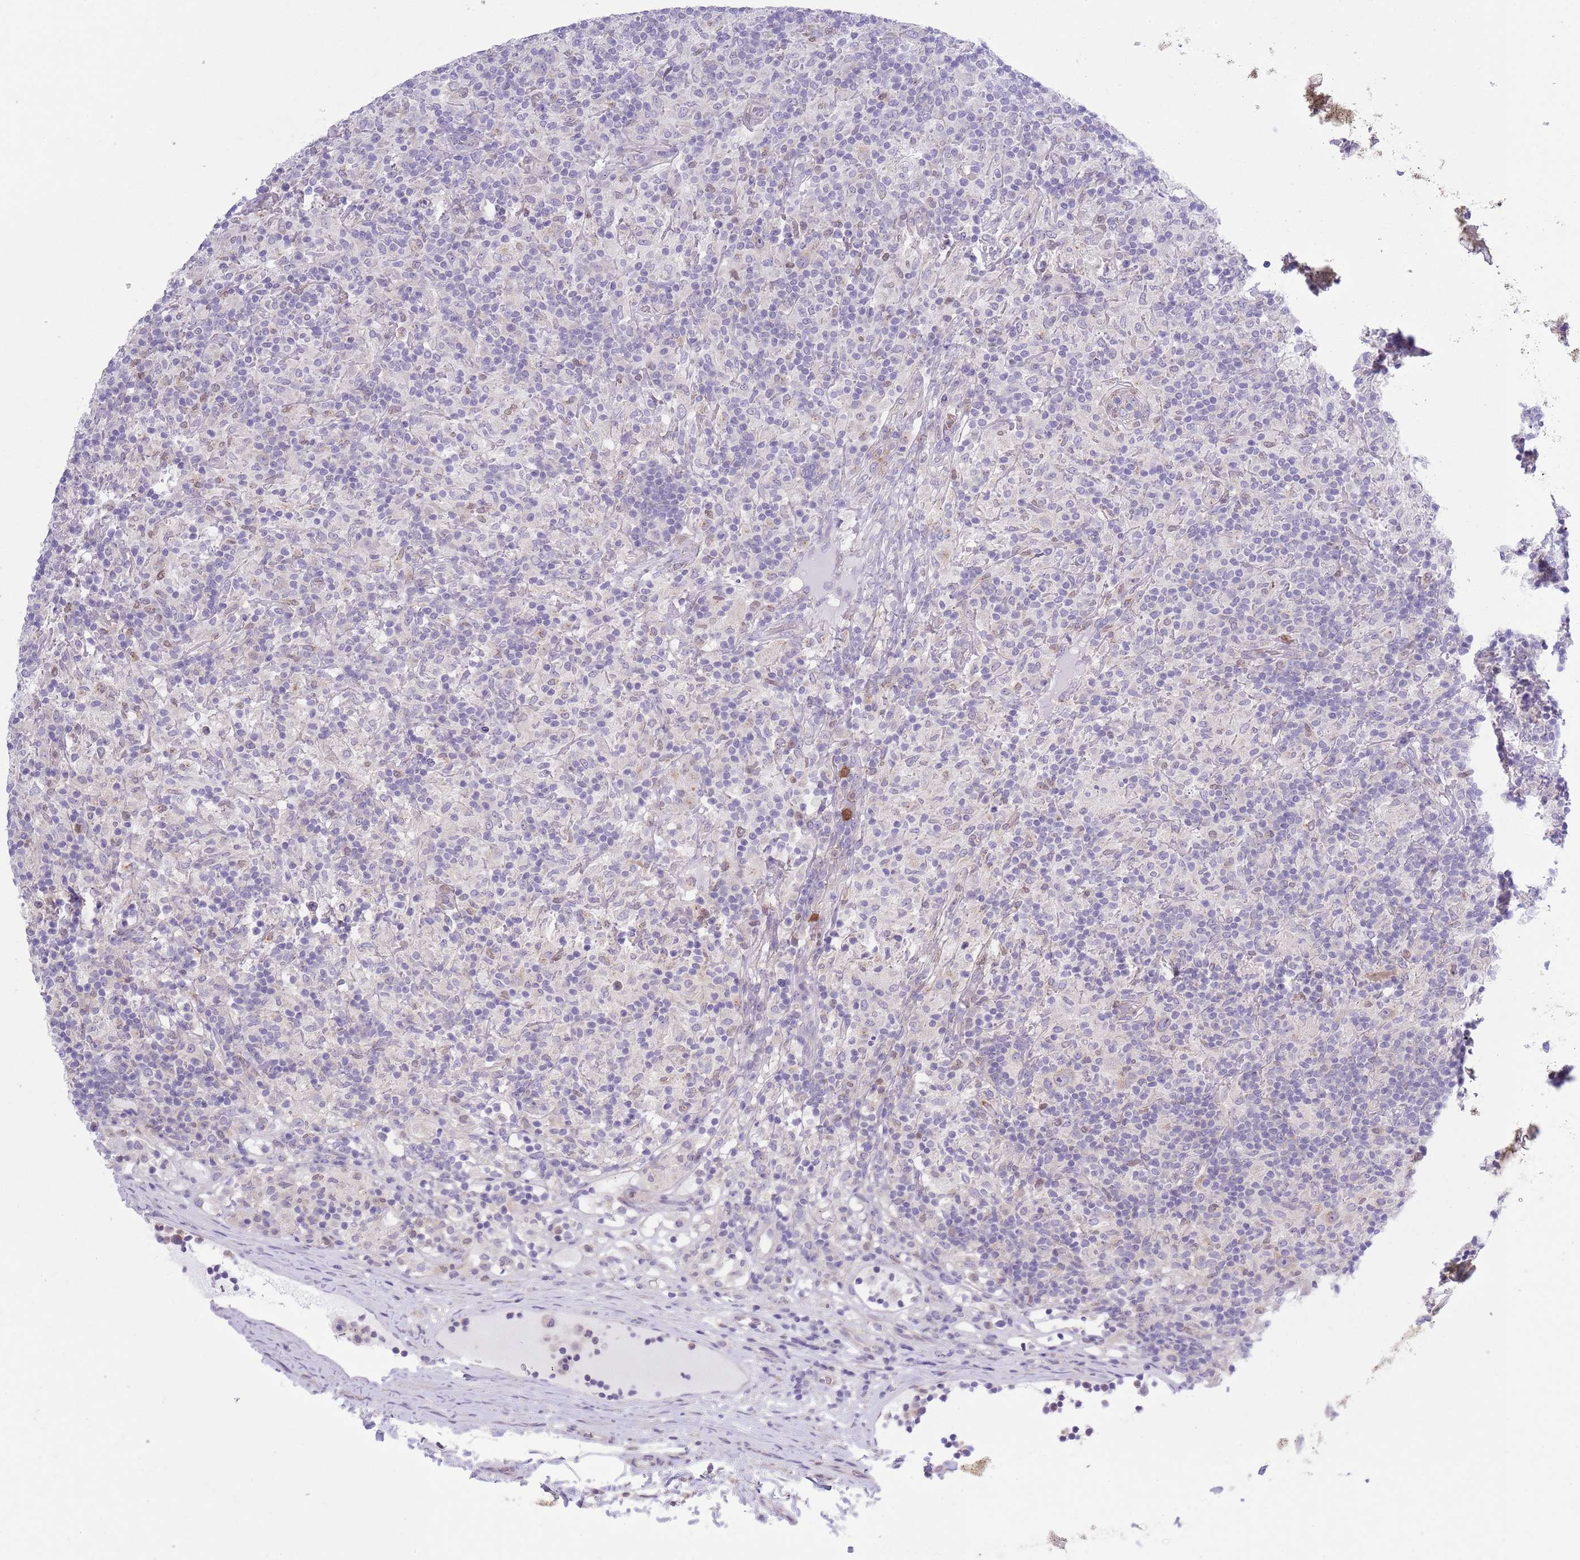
{"staining": {"intensity": "negative", "quantity": "none", "location": "none"}, "tissue": "lymphoma", "cell_type": "Tumor cells", "image_type": "cancer", "snomed": [{"axis": "morphology", "description": "Hodgkin's disease, NOS"}, {"axis": "topography", "description": "Lymph node"}], "caption": "Tumor cells are negative for protein expression in human lymphoma.", "gene": "ZFP2", "patient": {"sex": "male", "age": 70}}